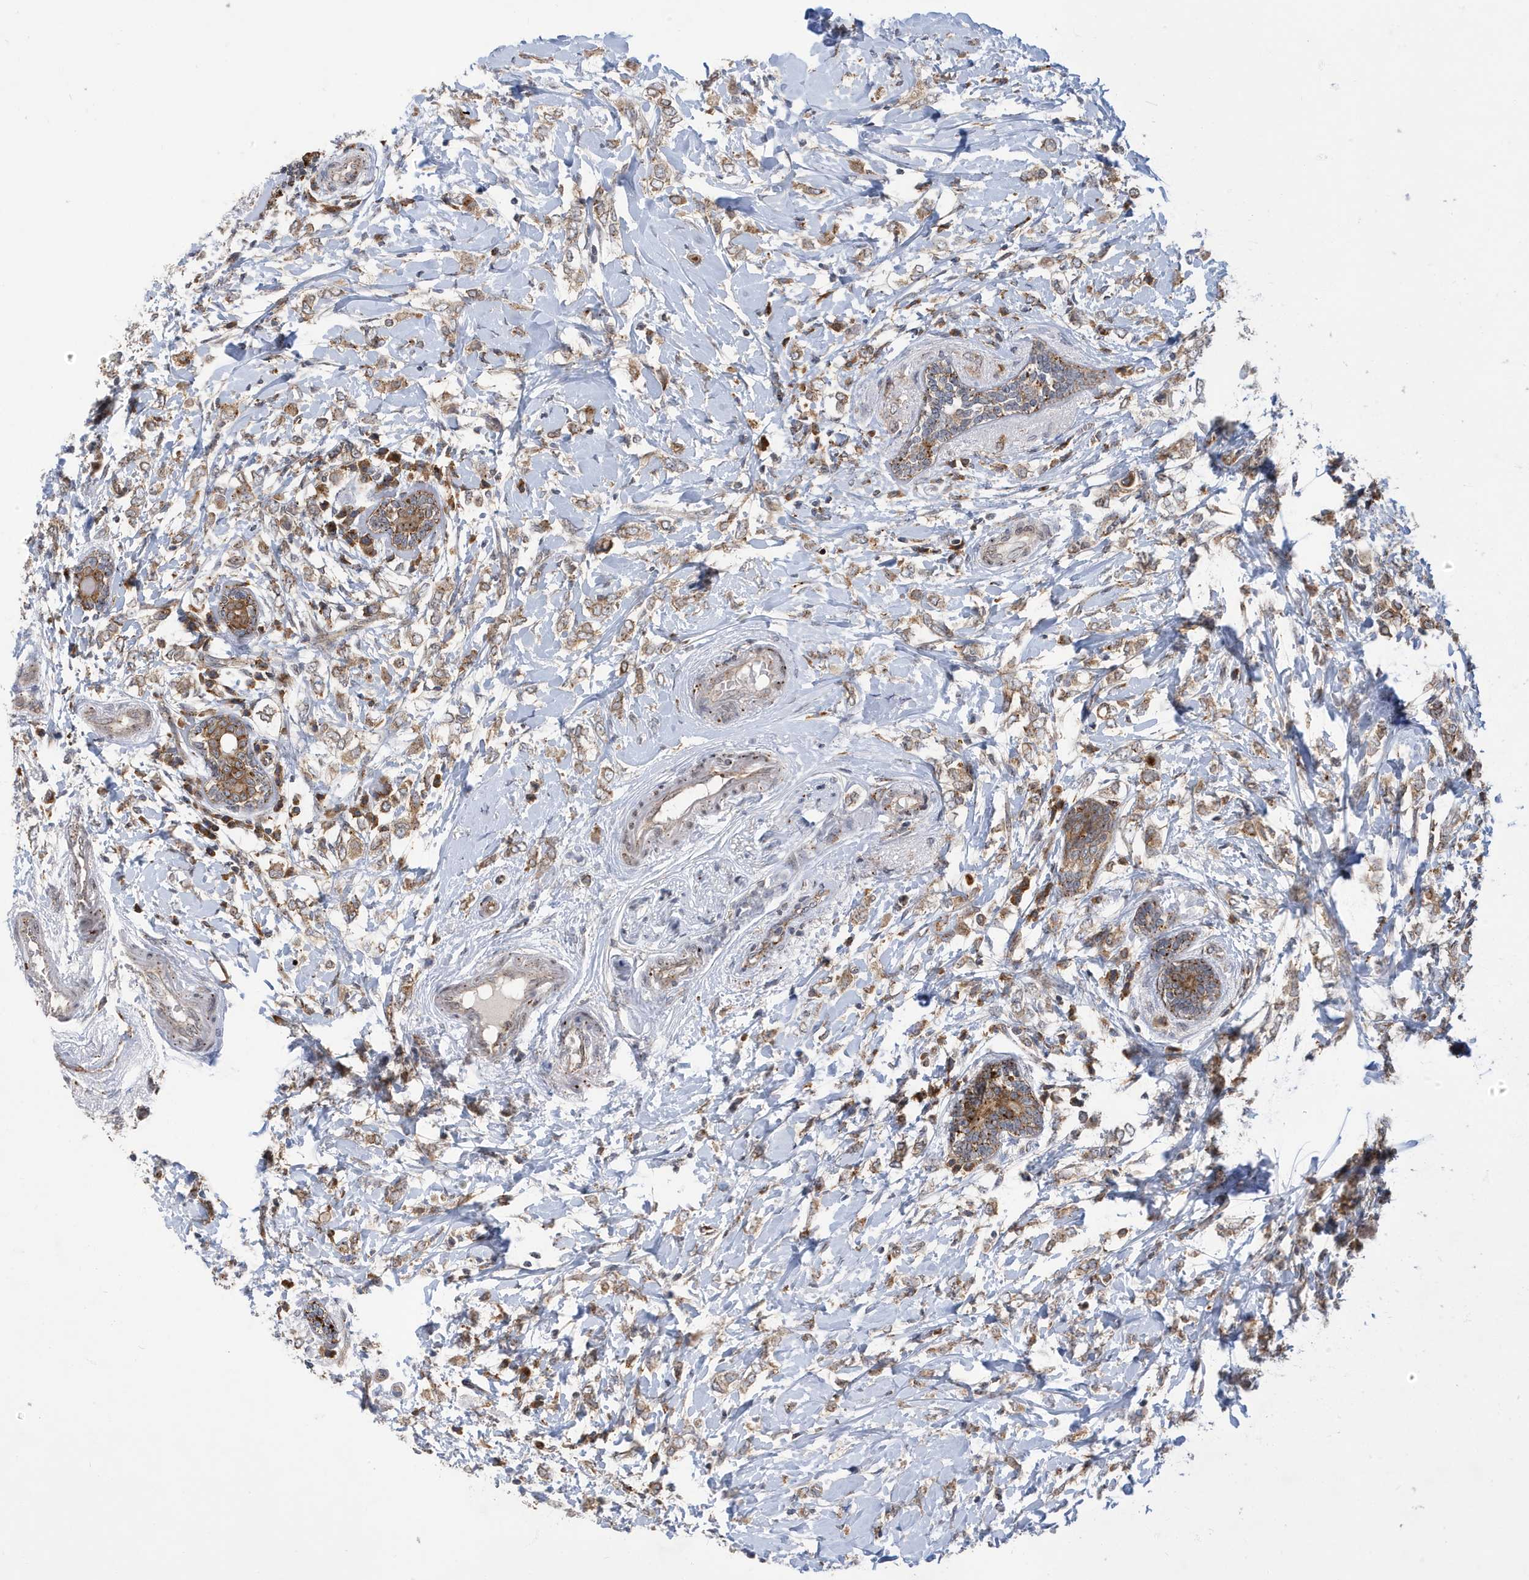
{"staining": {"intensity": "moderate", "quantity": ">75%", "location": "cytoplasmic/membranous"}, "tissue": "breast cancer", "cell_type": "Tumor cells", "image_type": "cancer", "snomed": [{"axis": "morphology", "description": "Normal tissue, NOS"}, {"axis": "morphology", "description": "Lobular carcinoma"}, {"axis": "topography", "description": "Breast"}], "caption": "A photomicrograph of breast cancer (lobular carcinoma) stained for a protein exhibits moderate cytoplasmic/membranous brown staining in tumor cells. (Brightfield microscopy of DAB IHC at high magnification).", "gene": "ZNF507", "patient": {"sex": "female", "age": 47}}